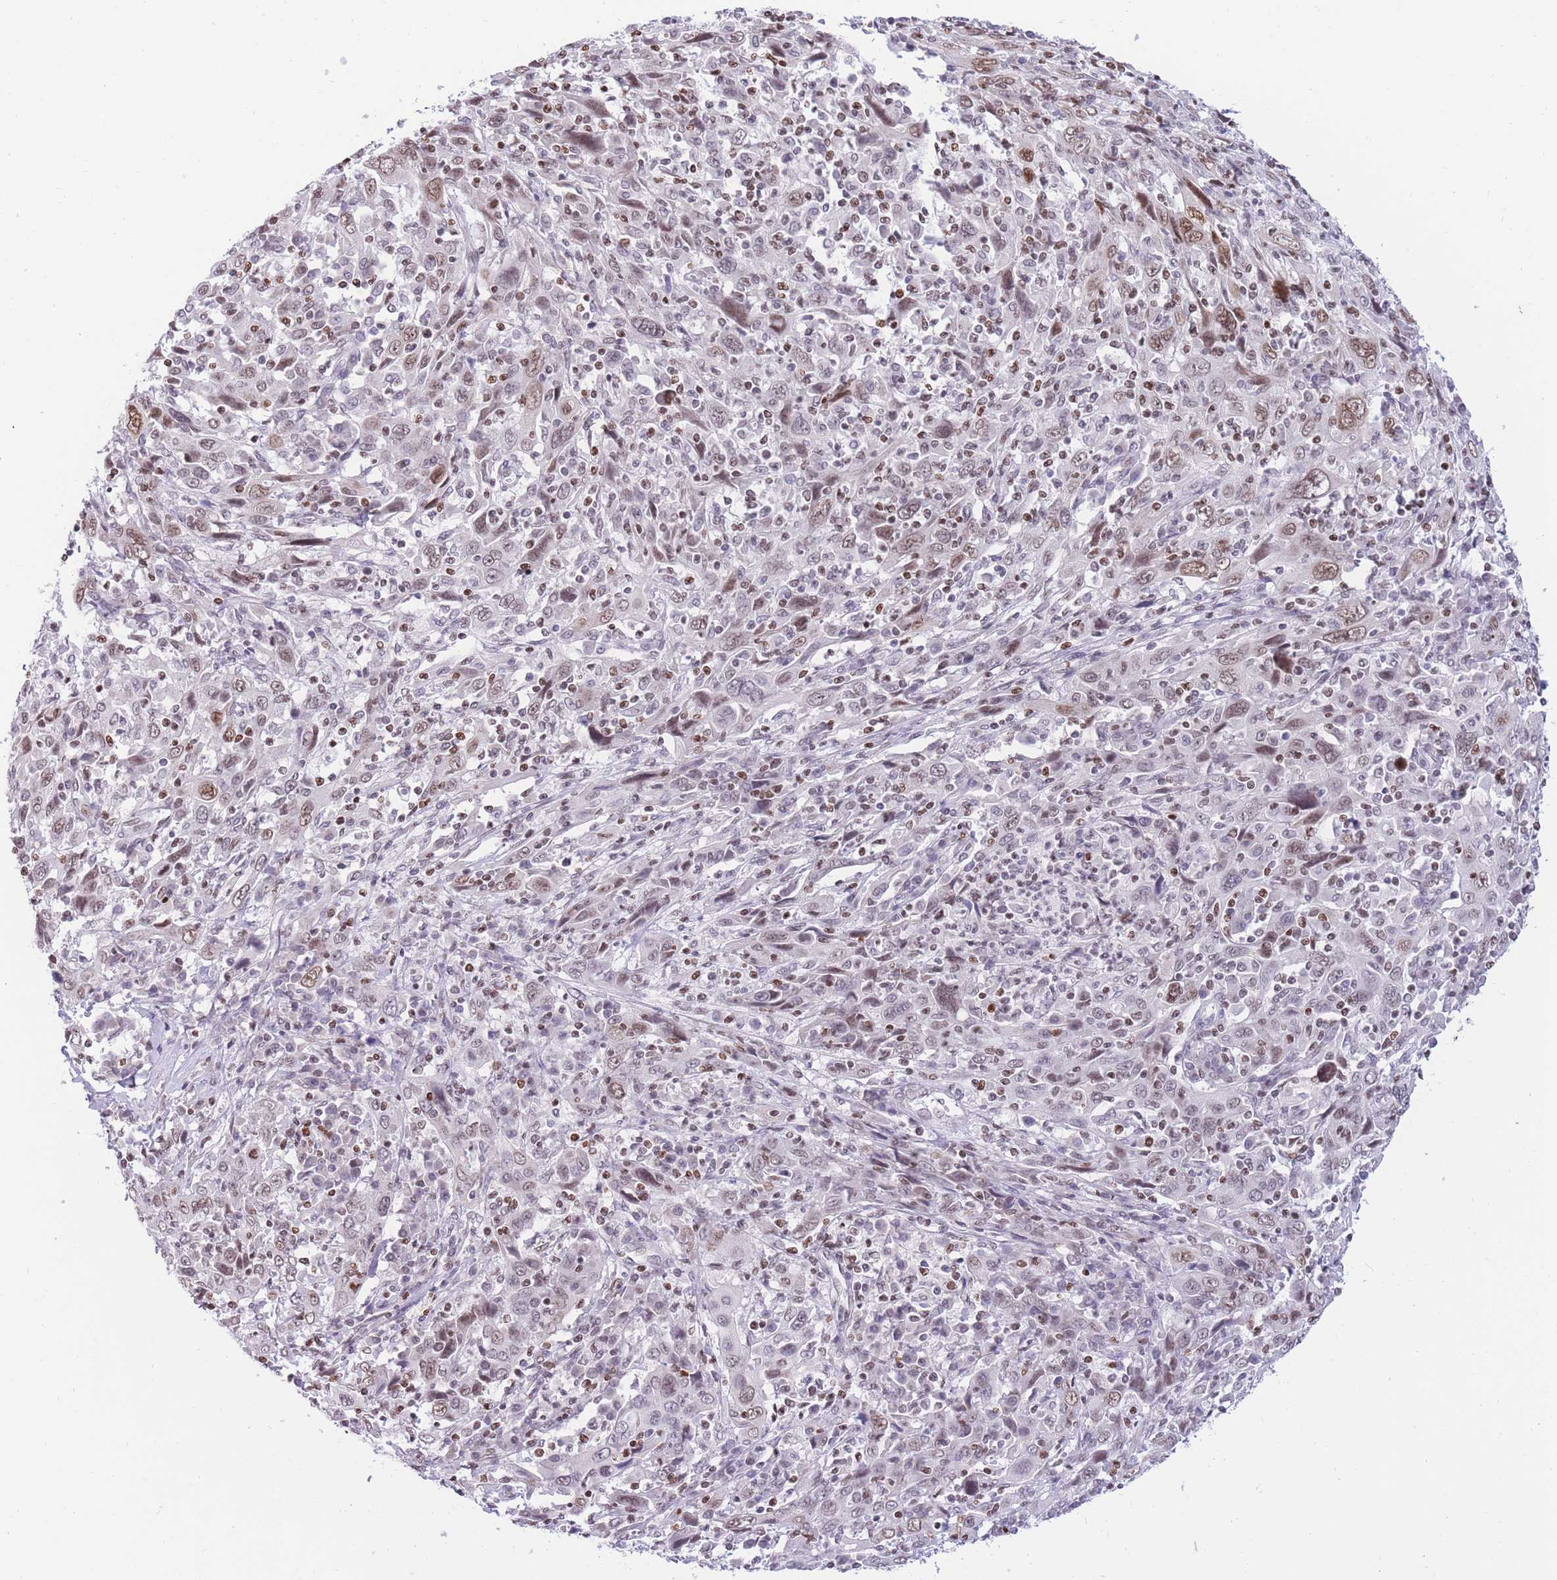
{"staining": {"intensity": "weak", "quantity": "25%-75%", "location": "nuclear"}, "tissue": "cervical cancer", "cell_type": "Tumor cells", "image_type": "cancer", "snomed": [{"axis": "morphology", "description": "Squamous cell carcinoma, NOS"}, {"axis": "topography", "description": "Cervix"}], "caption": "A low amount of weak nuclear staining is seen in approximately 25%-75% of tumor cells in cervical cancer tissue.", "gene": "HMGN1", "patient": {"sex": "female", "age": 46}}